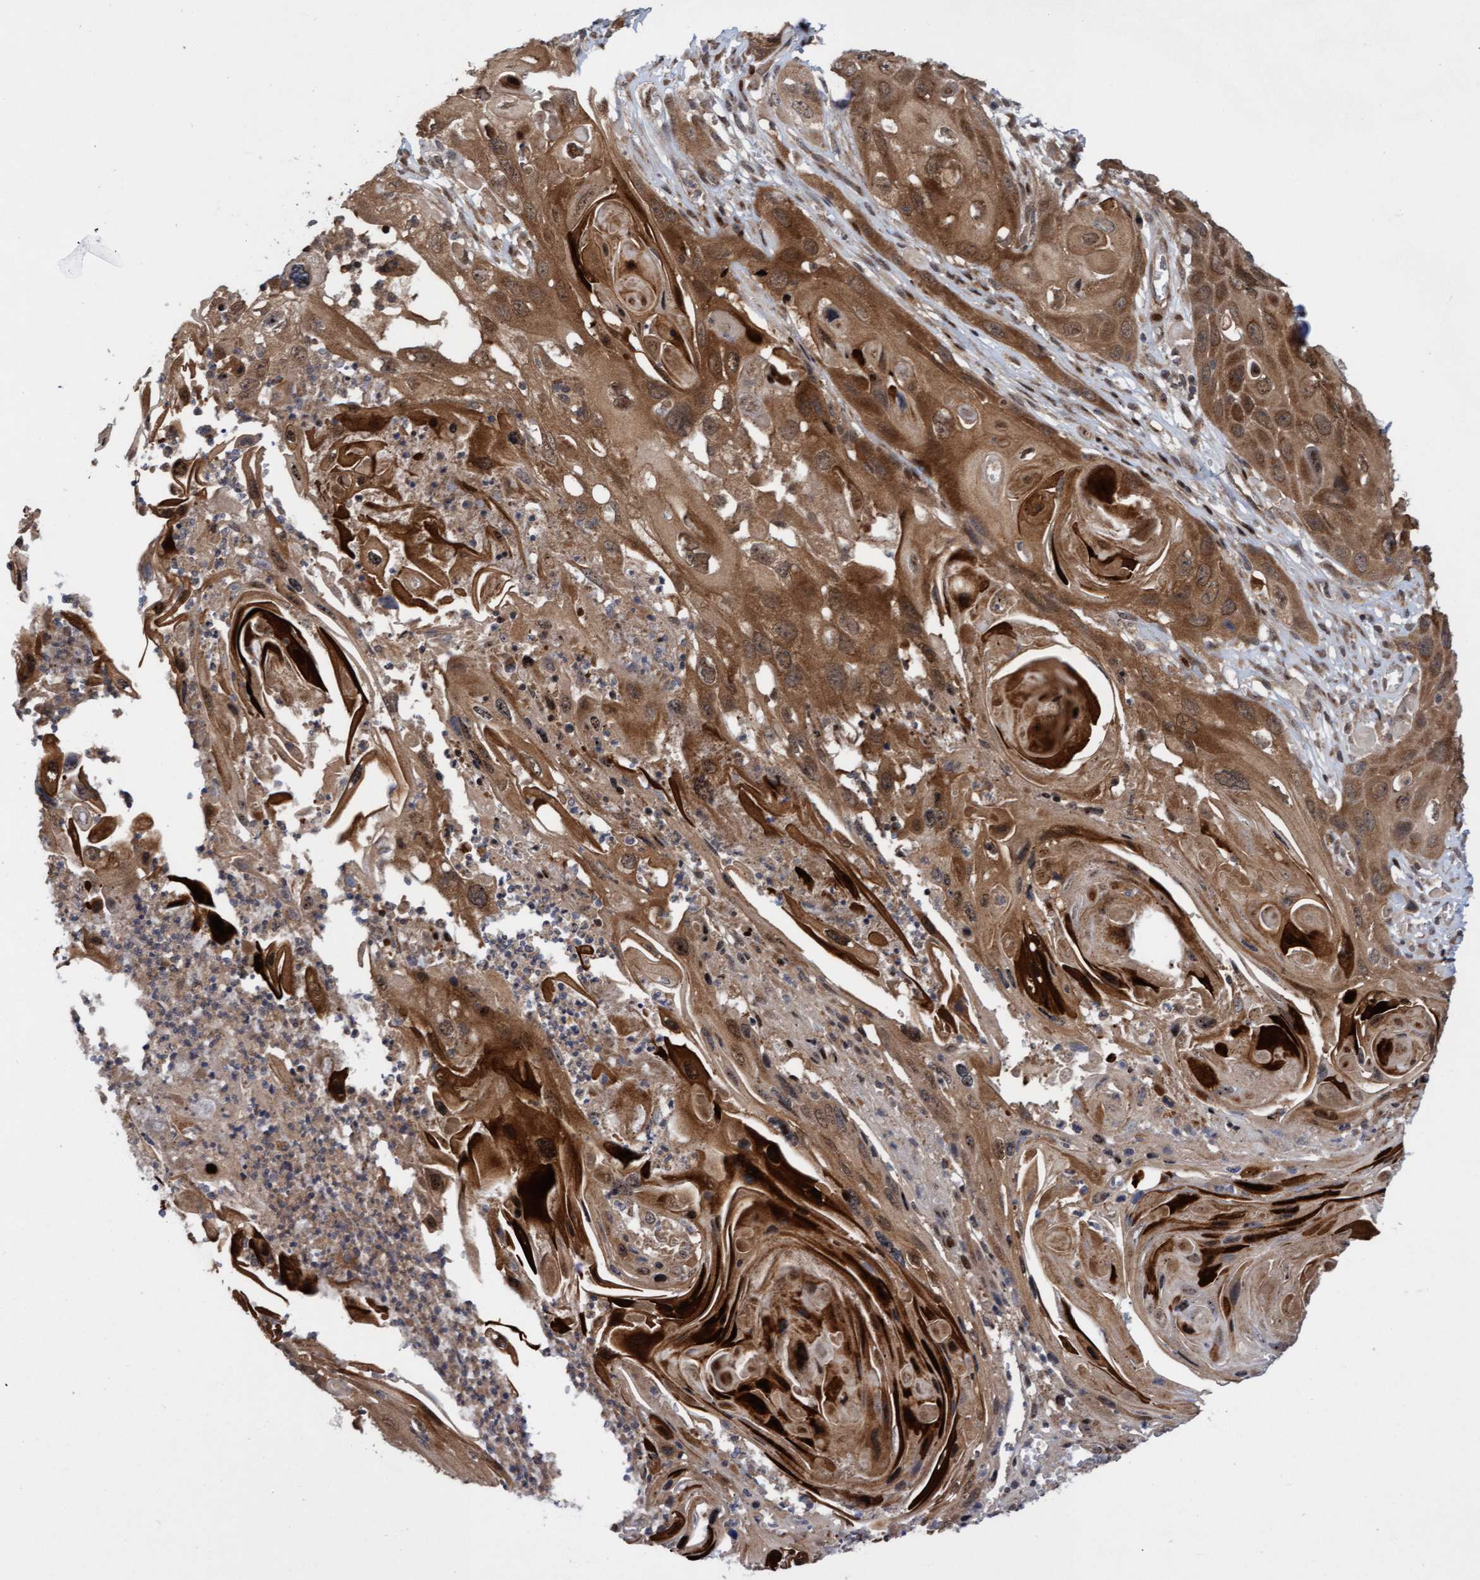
{"staining": {"intensity": "moderate", "quantity": ">75%", "location": "cytoplasmic/membranous"}, "tissue": "skin cancer", "cell_type": "Tumor cells", "image_type": "cancer", "snomed": [{"axis": "morphology", "description": "Squamous cell carcinoma, NOS"}, {"axis": "topography", "description": "Skin"}], "caption": "Immunohistochemical staining of squamous cell carcinoma (skin) shows moderate cytoplasmic/membranous protein expression in about >75% of tumor cells.", "gene": "ITFG1", "patient": {"sex": "male", "age": 55}}